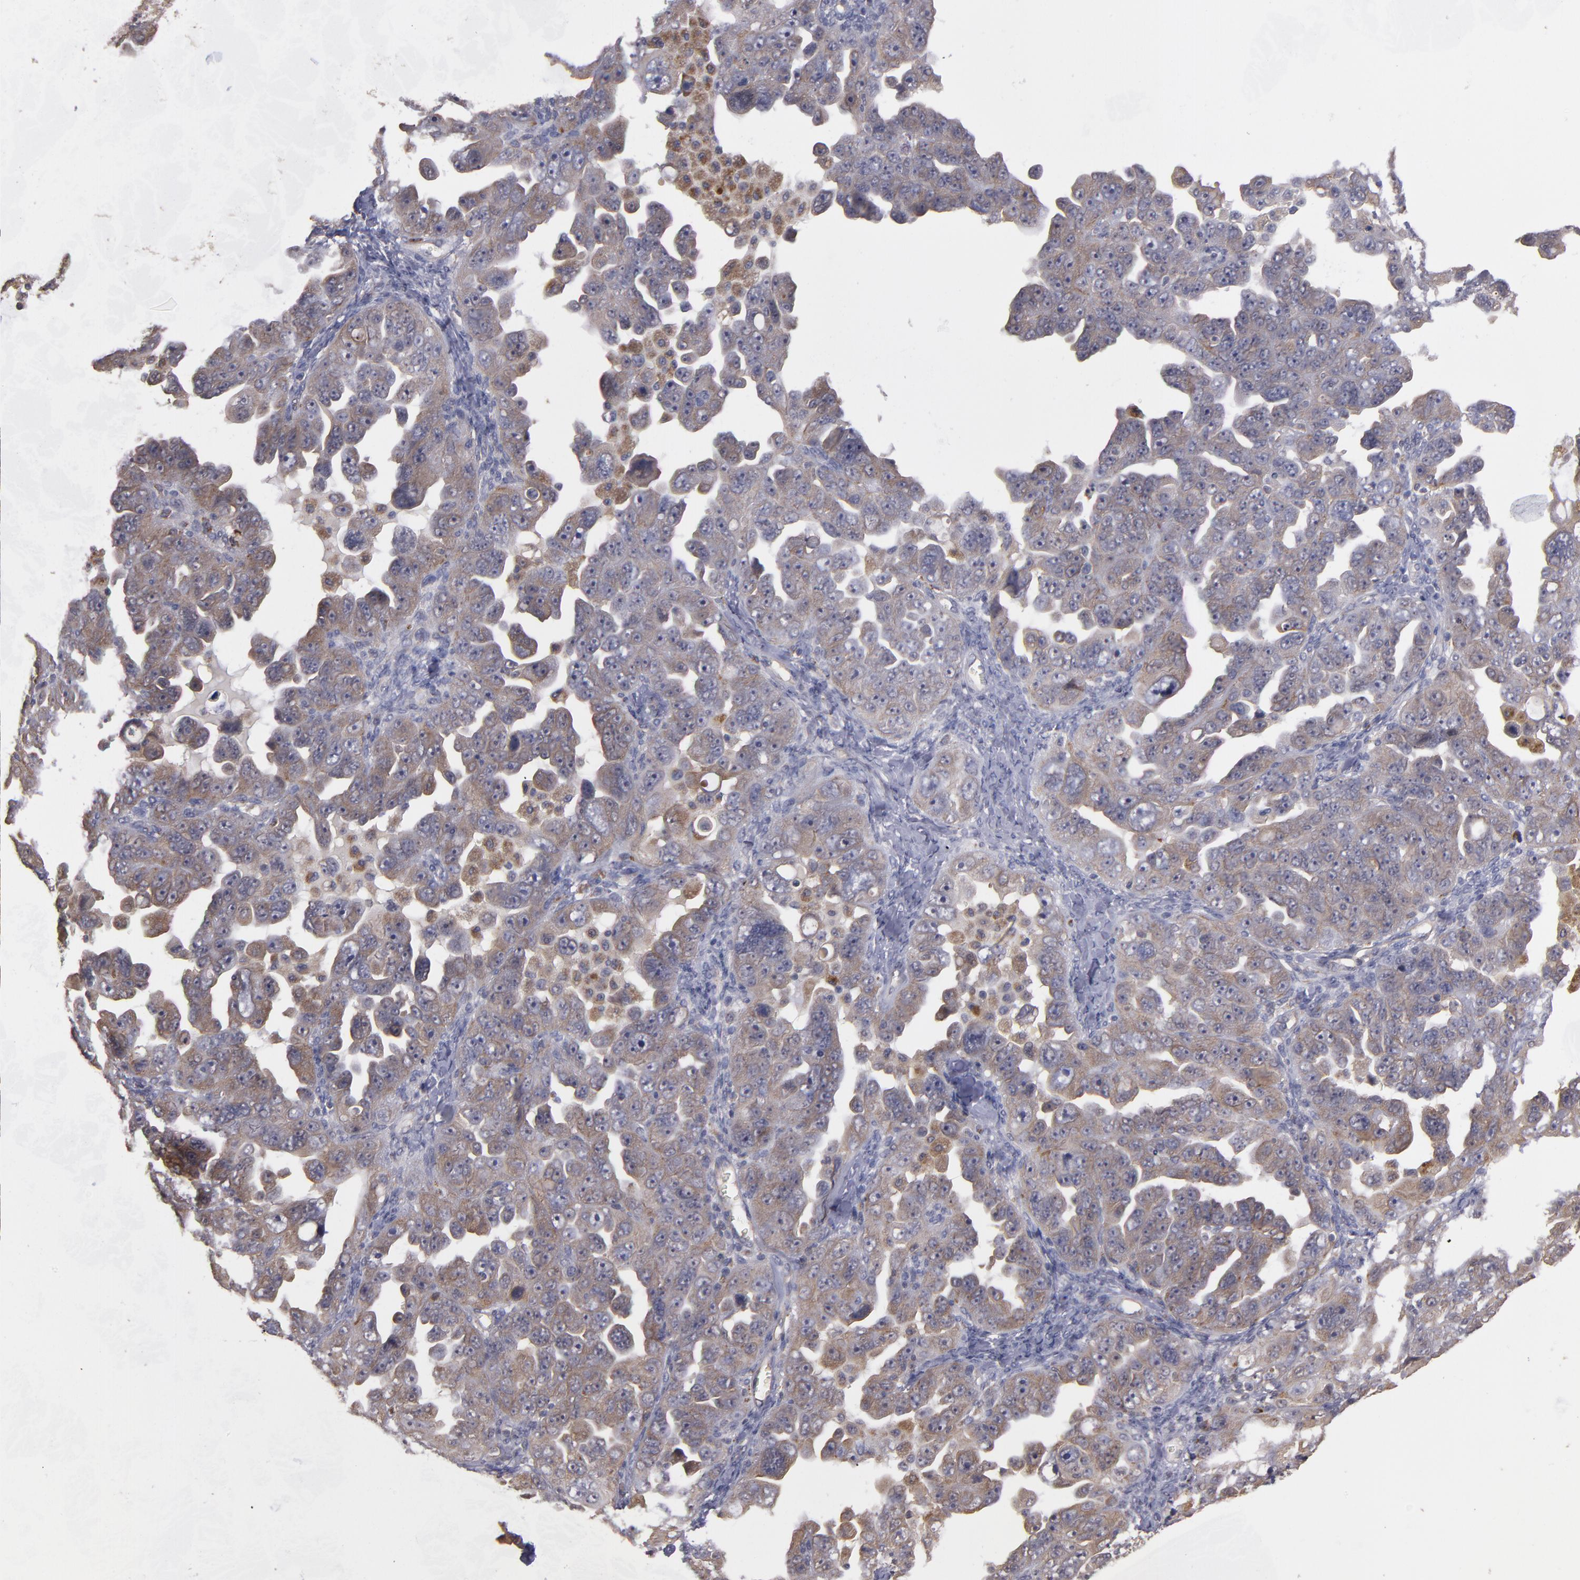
{"staining": {"intensity": "moderate", "quantity": ">75%", "location": "cytoplasmic/membranous"}, "tissue": "ovarian cancer", "cell_type": "Tumor cells", "image_type": "cancer", "snomed": [{"axis": "morphology", "description": "Cystadenocarcinoma, serous, NOS"}, {"axis": "topography", "description": "Ovary"}], "caption": "Human ovarian cancer (serous cystadenocarcinoma) stained with a protein marker demonstrates moderate staining in tumor cells.", "gene": "CTSO", "patient": {"sex": "female", "age": 66}}